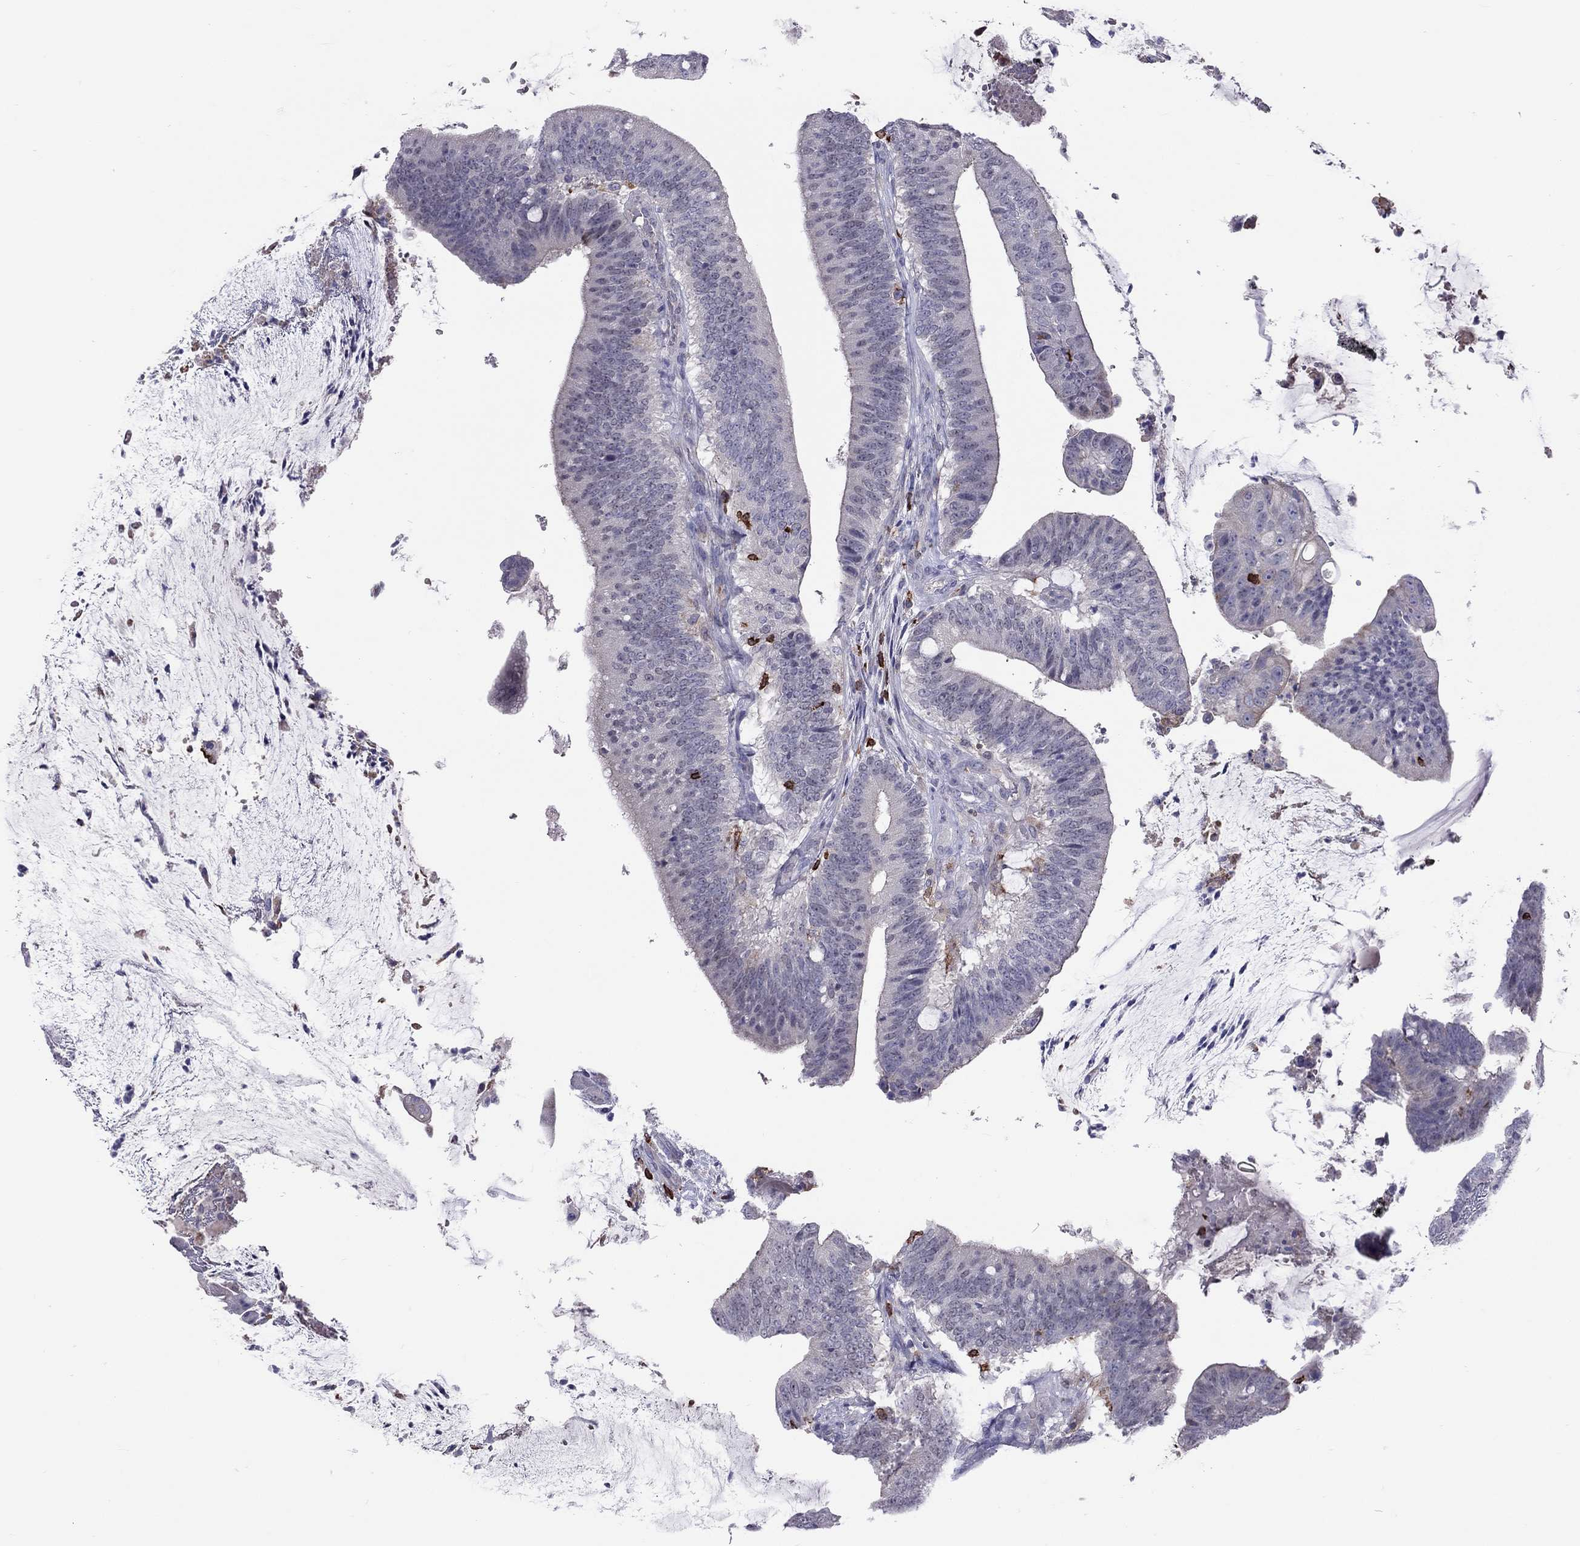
{"staining": {"intensity": "negative", "quantity": "none", "location": "none"}, "tissue": "colorectal cancer", "cell_type": "Tumor cells", "image_type": "cancer", "snomed": [{"axis": "morphology", "description": "Adenocarcinoma, NOS"}, {"axis": "topography", "description": "Colon"}], "caption": "High power microscopy photomicrograph of an IHC photomicrograph of colorectal cancer, revealing no significant positivity in tumor cells.", "gene": "MND1", "patient": {"sex": "female", "age": 43}}